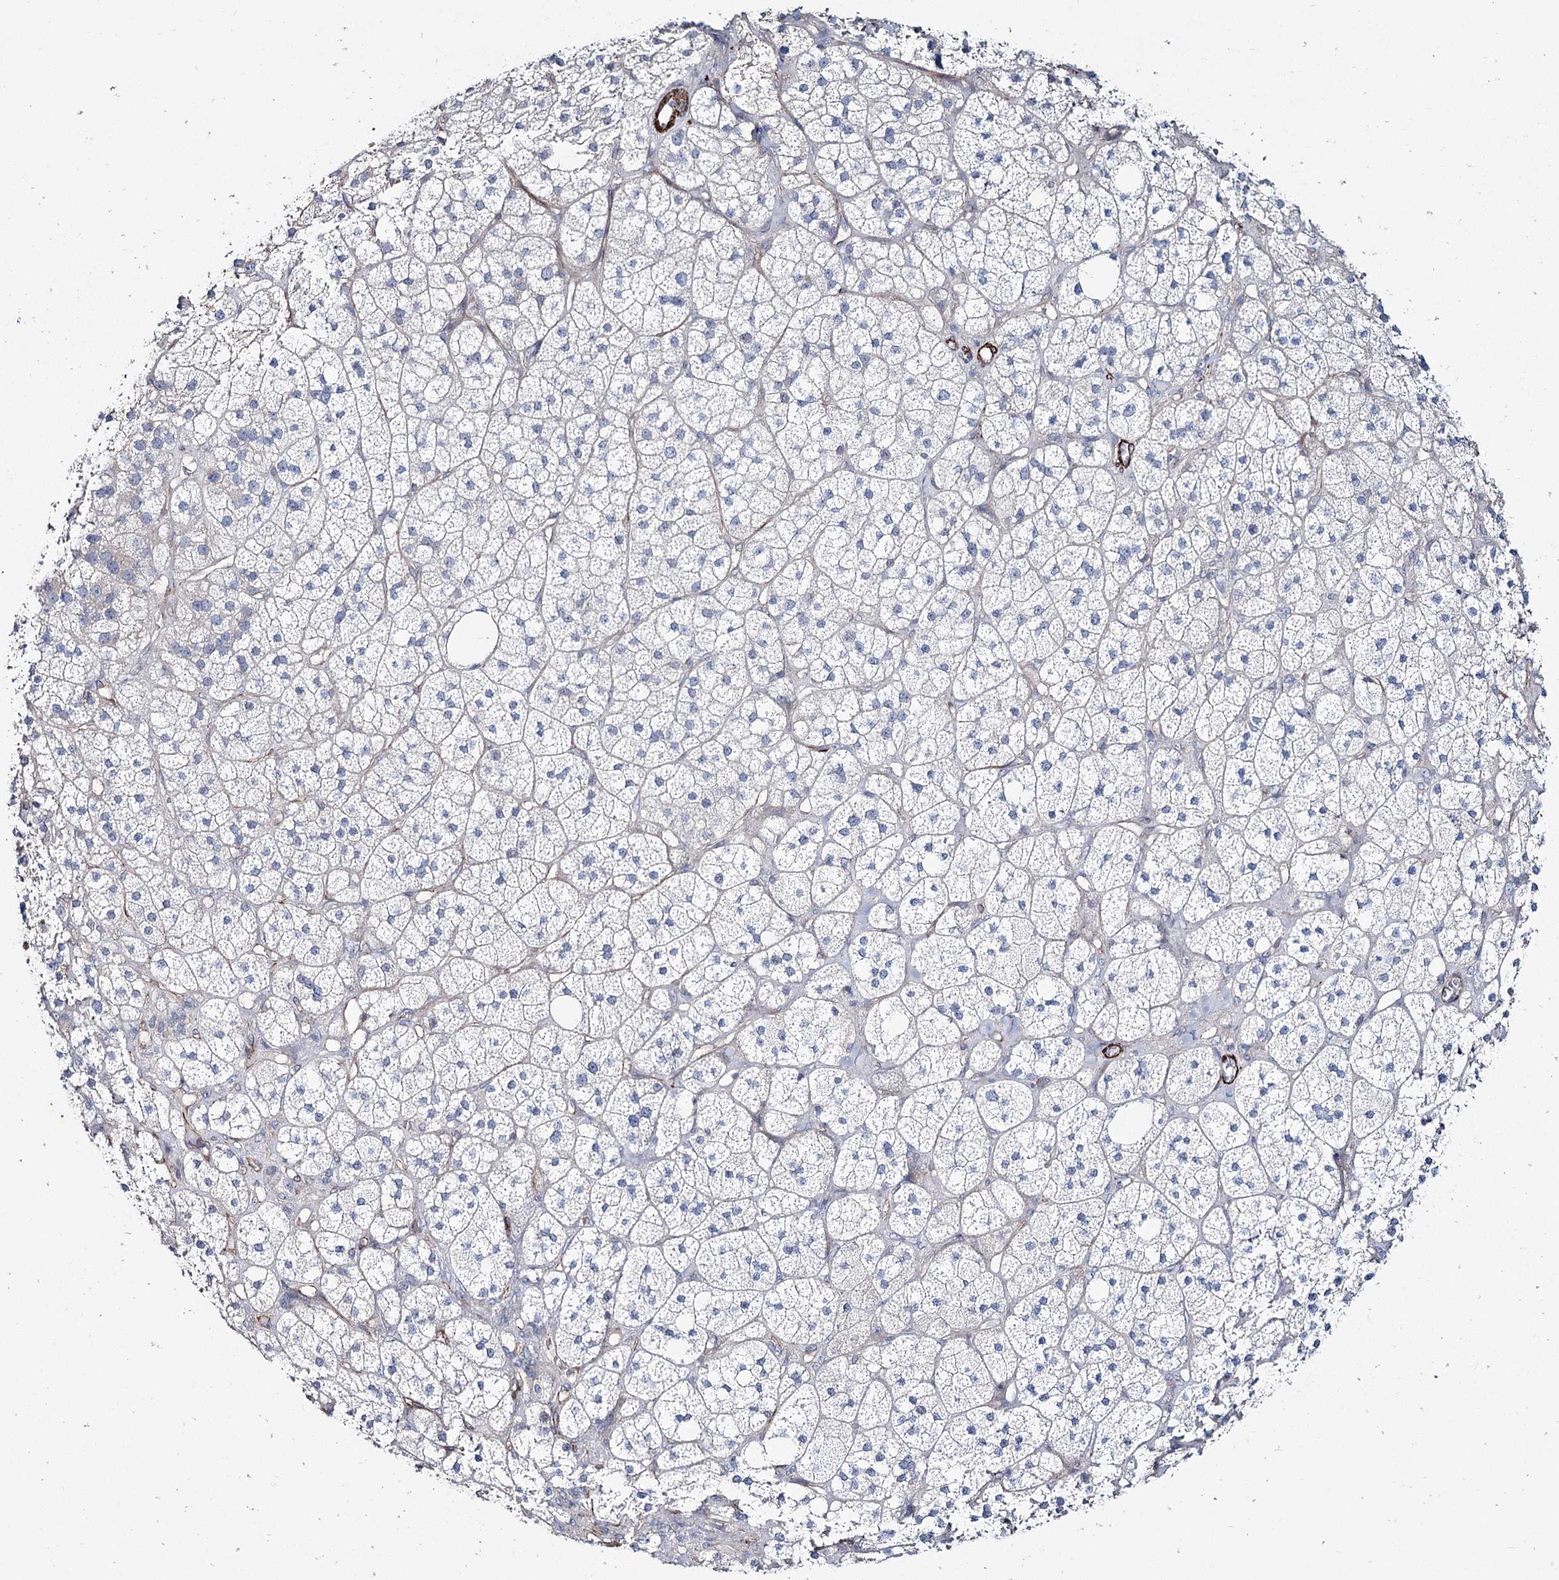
{"staining": {"intensity": "weak", "quantity": "<25%", "location": "cytoplasmic/membranous"}, "tissue": "adrenal gland", "cell_type": "Glandular cells", "image_type": "normal", "snomed": [{"axis": "morphology", "description": "Normal tissue, NOS"}, {"axis": "topography", "description": "Adrenal gland"}], "caption": "The immunohistochemistry micrograph has no significant expression in glandular cells of adrenal gland.", "gene": "SUMF1", "patient": {"sex": "male", "age": 61}}